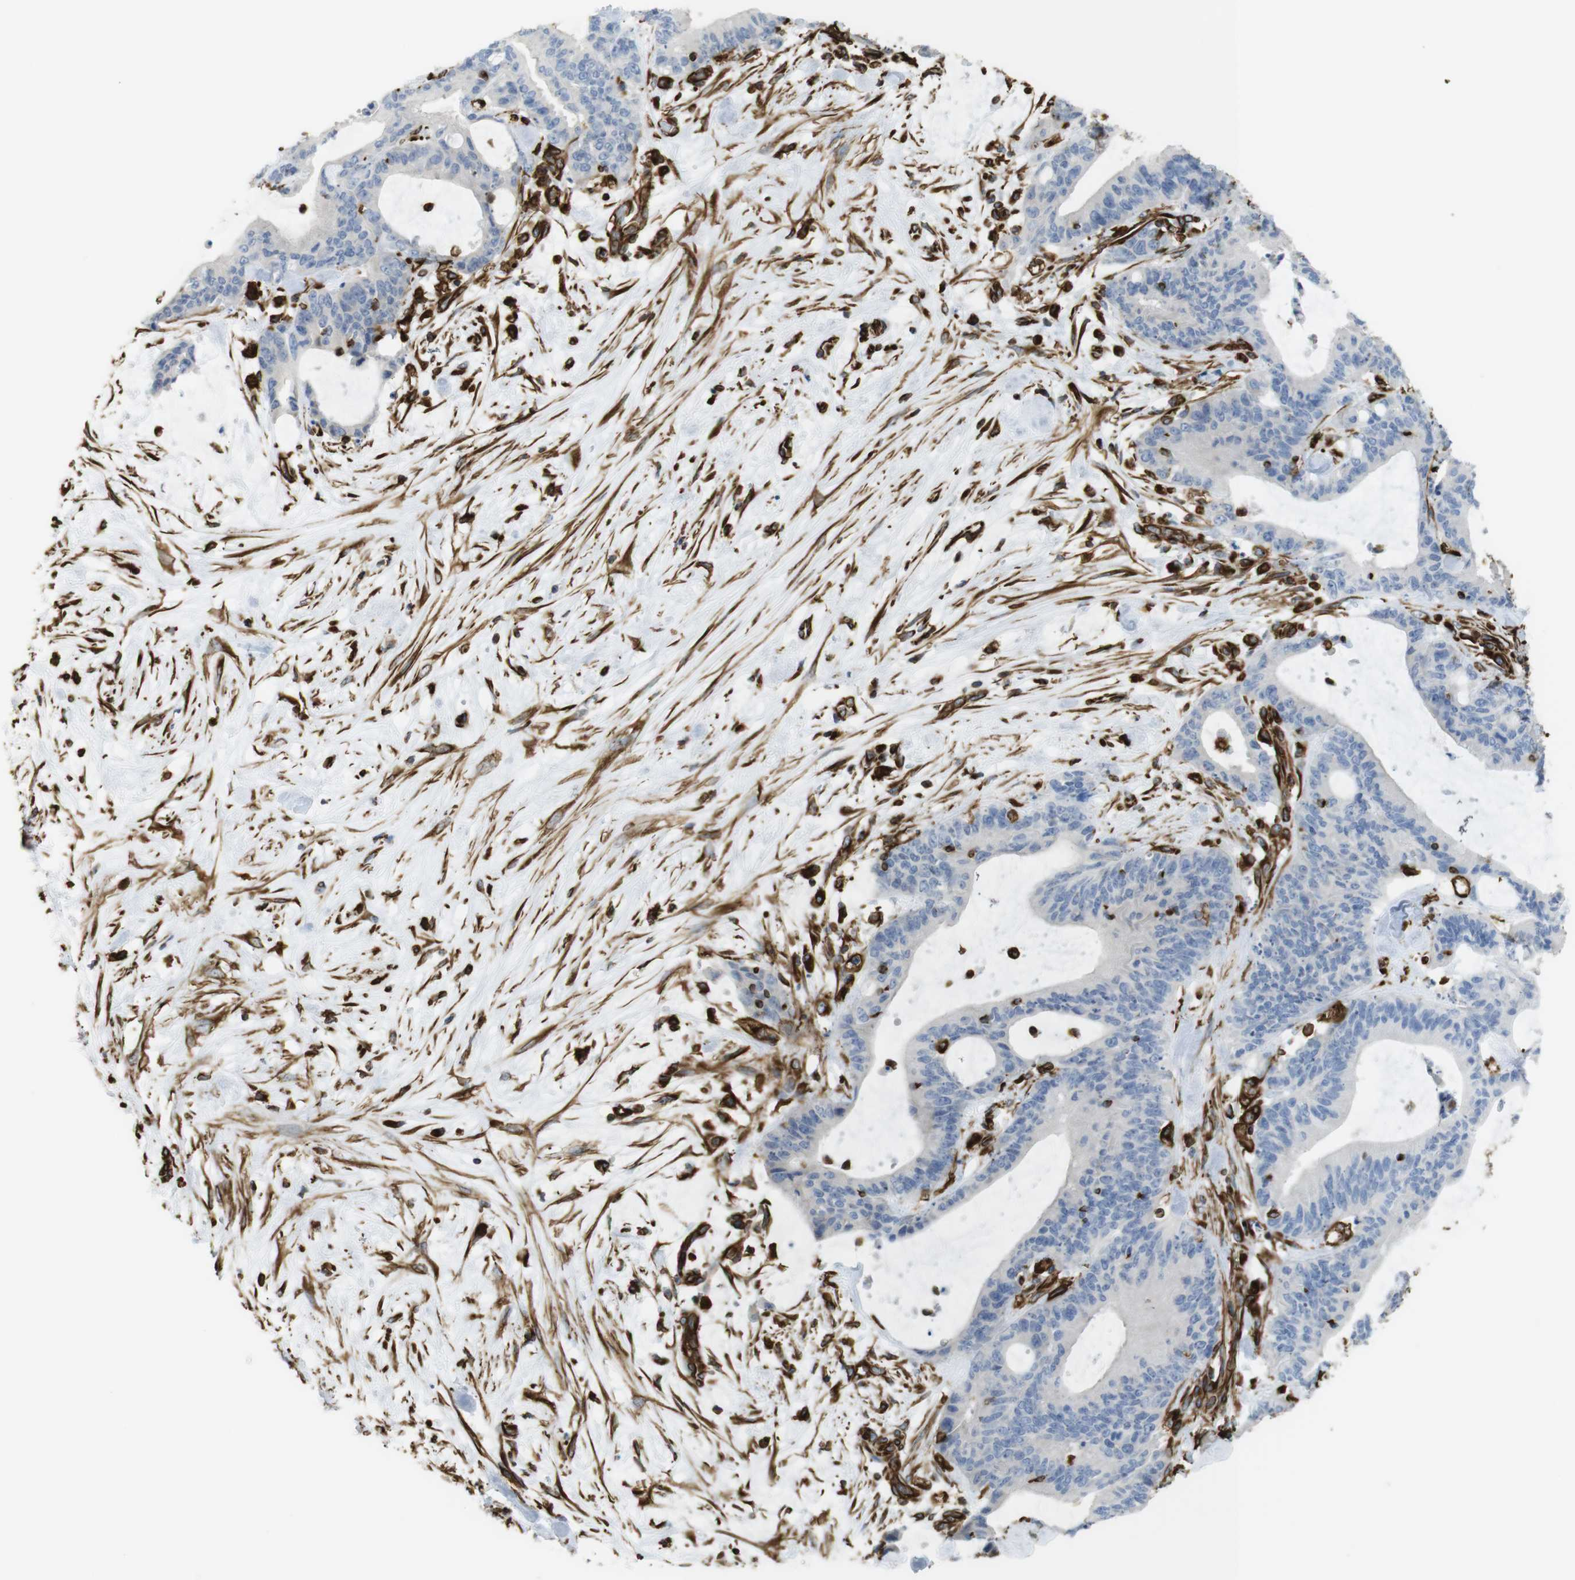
{"staining": {"intensity": "negative", "quantity": "none", "location": "none"}, "tissue": "liver cancer", "cell_type": "Tumor cells", "image_type": "cancer", "snomed": [{"axis": "morphology", "description": "Cholangiocarcinoma"}, {"axis": "topography", "description": "Liver"}], "caption": "This is an immunohistochemistry image of cholangiocarcinoma (liver). There is no expression in tumor cells.", "gene": "RALGPS1", "patient": {"sex": "female", "age": 73}}